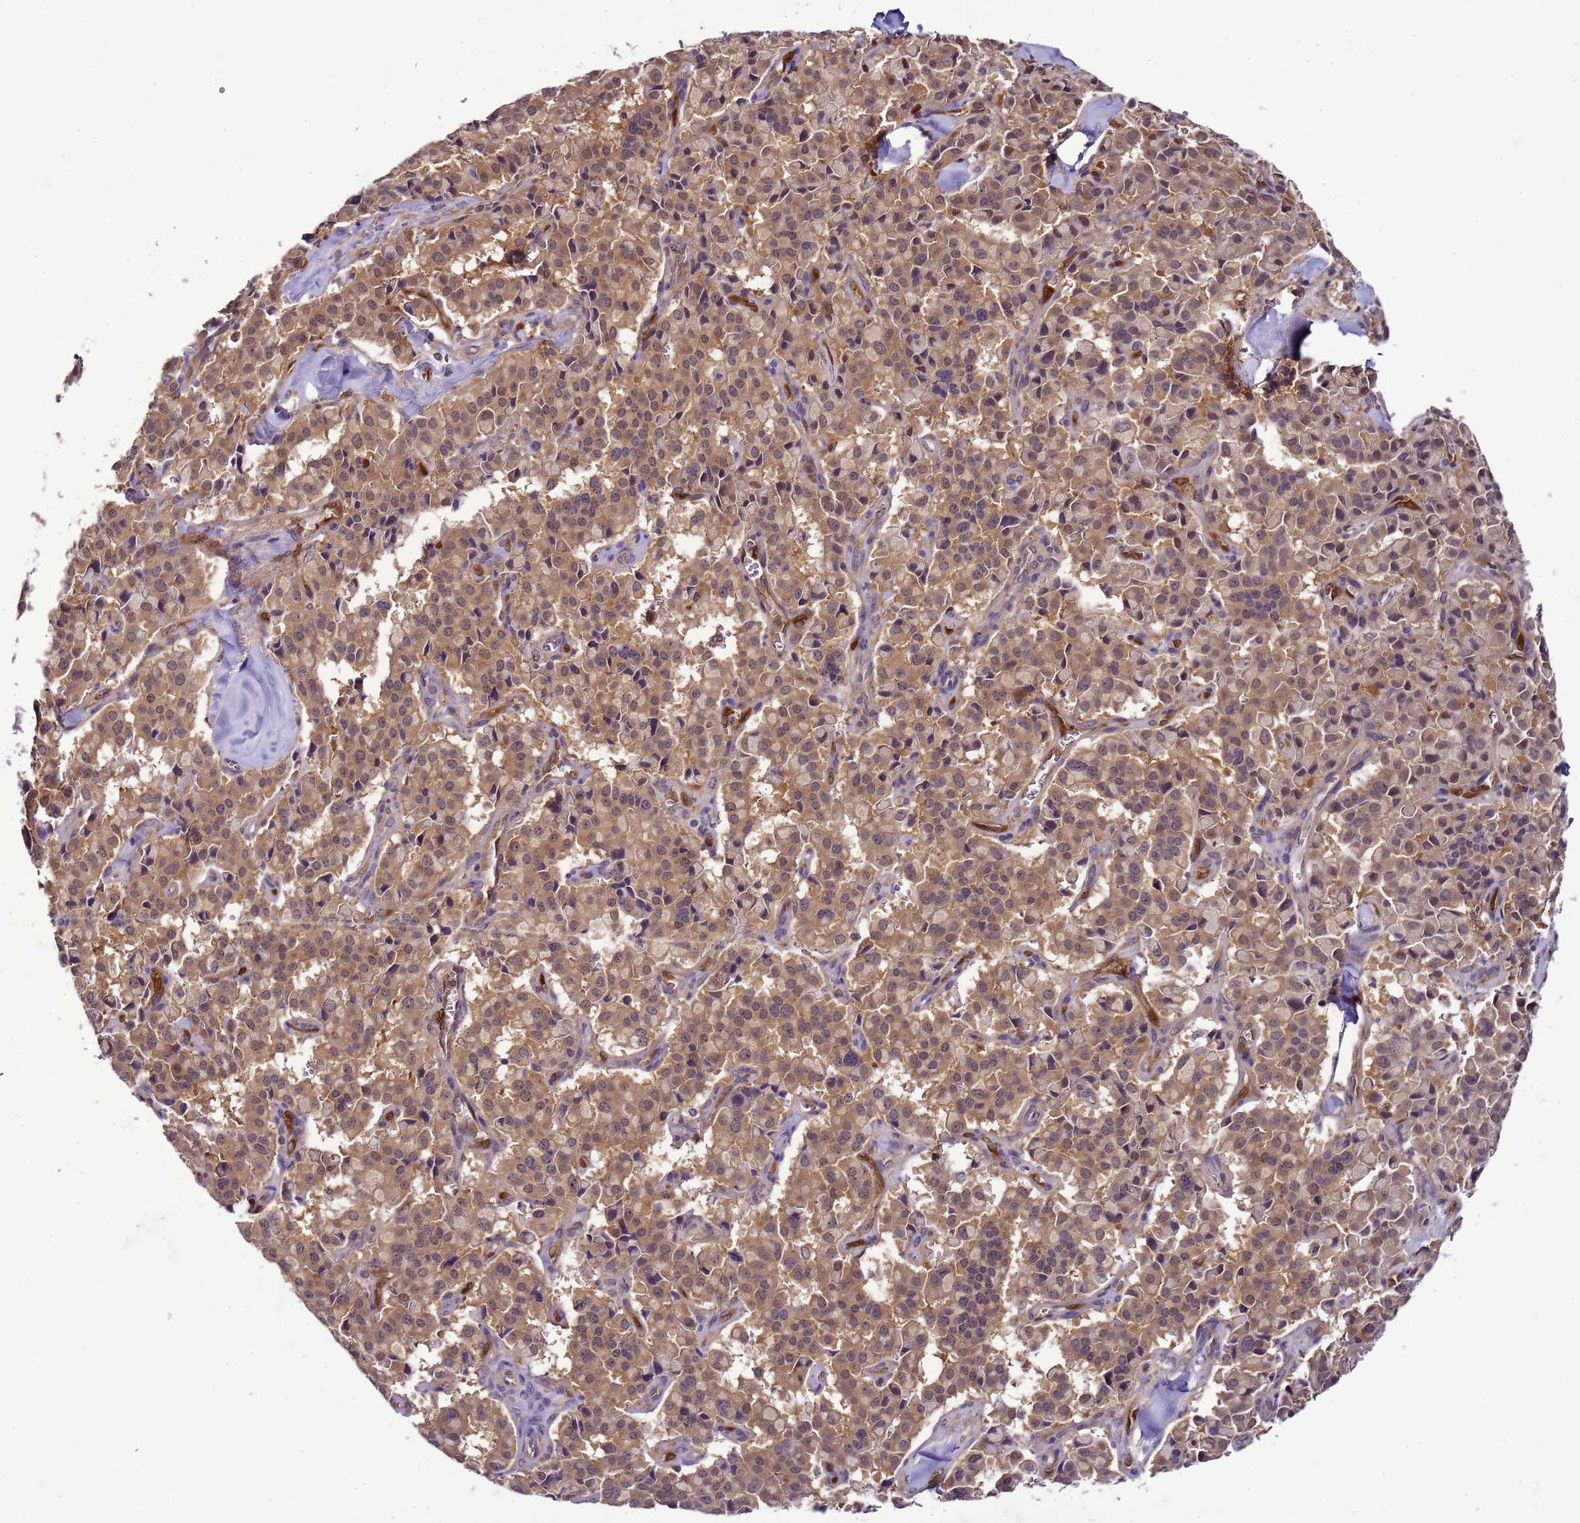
{"staining": {"intensity": "moderate", "quantity": ">75%", "location": "cytoplasmic/membranous"}, "tissue": "pancreatic cancer", "cell_type": "Tumor cells", "image_type": "cancer", "snomed": [{"axis": "morphology", "description": "Adenocarcinoma, NOS"}, {"axis": "topography", "description": "Pancreas"}], "caption": "A photomicrograph of pancreatic cancer stained for a protein exhibits moderate cytoplasmic/membranous brown staining in tumor cells.", "gene": "DDI2", "patient": {"sex": "male", "age": 65}}